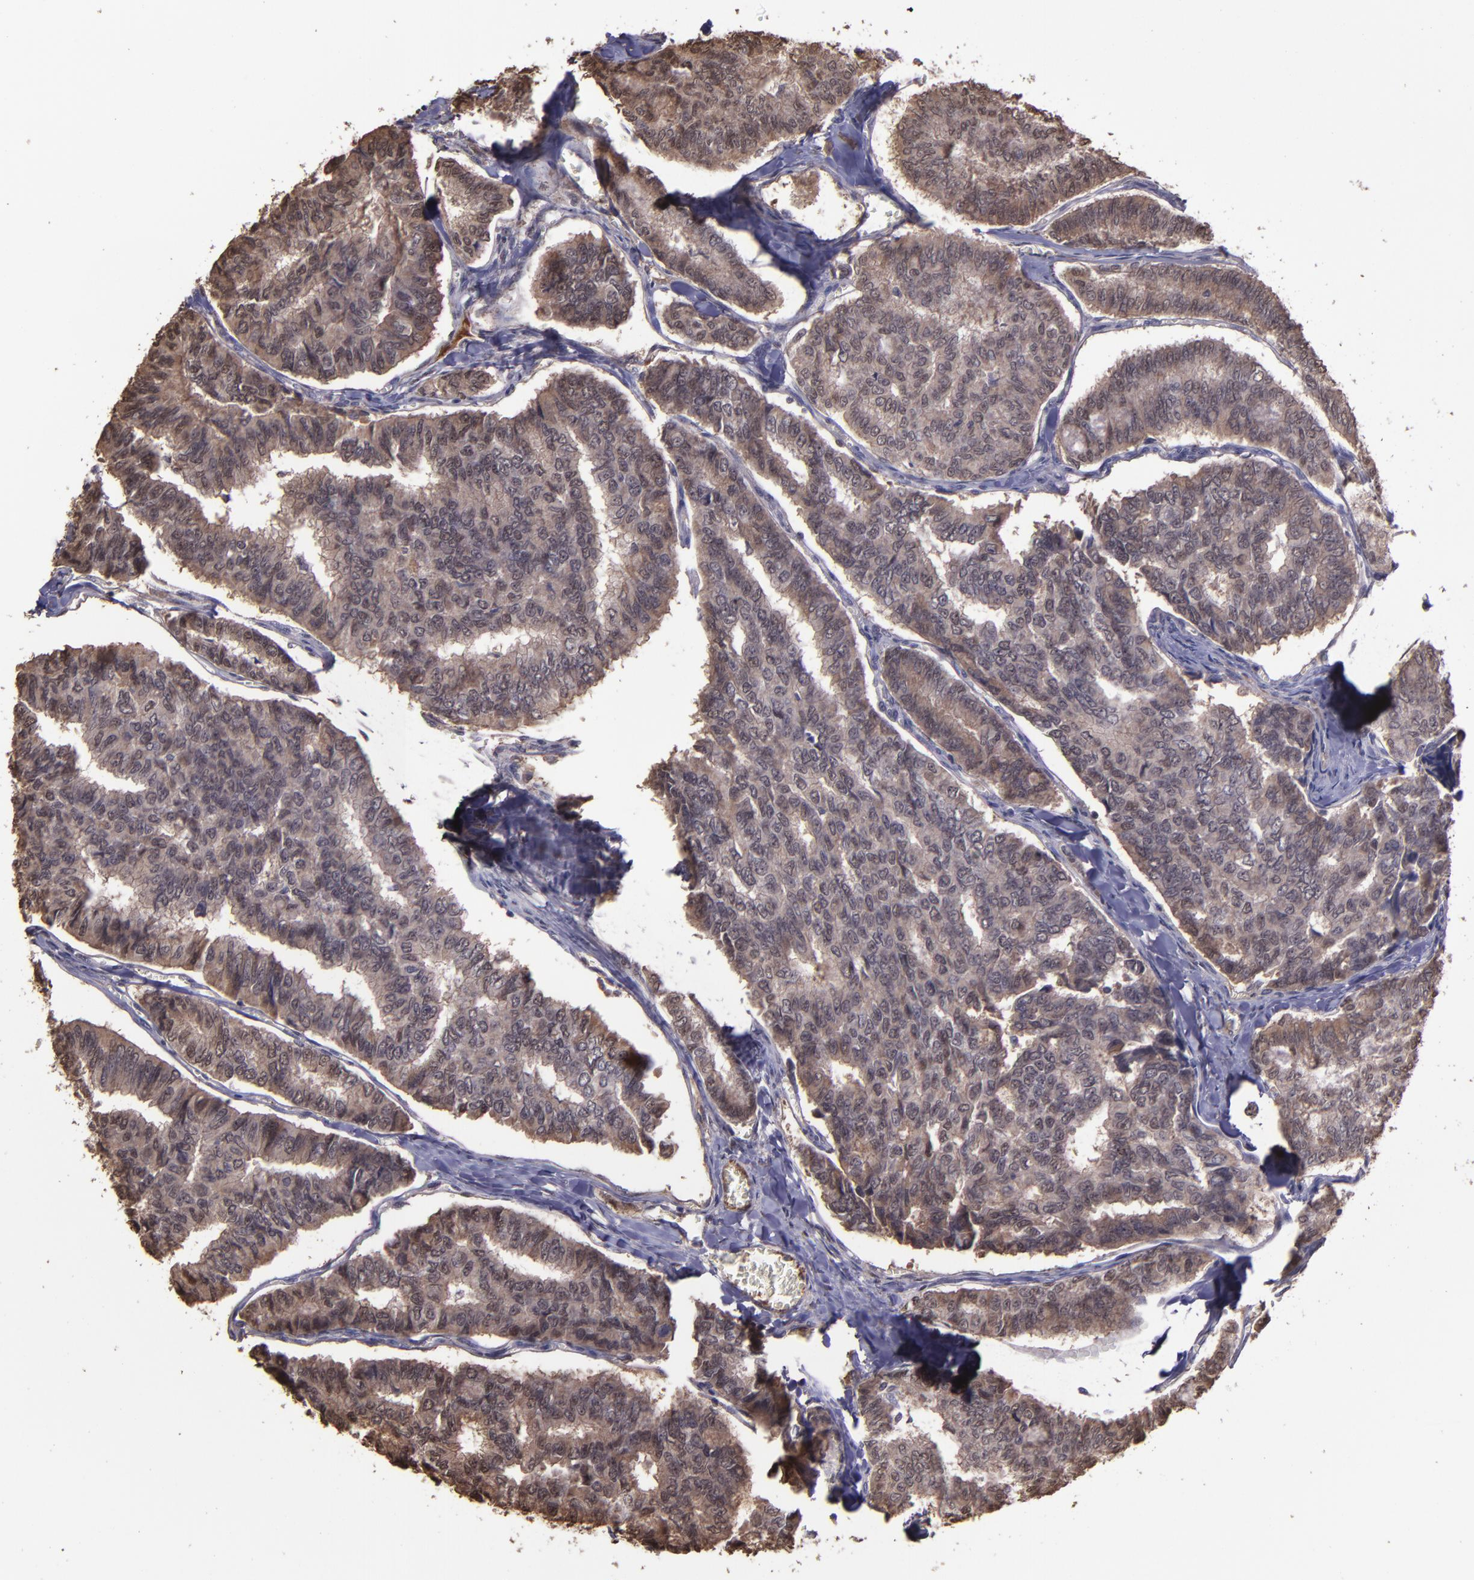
{"staining": {"intensity": "moderate", "quantity": ">75%", "location": "cytoplasmic/membranous"}, "tissue": "thyroid cancer", "cell_type": "Tumor cells", "image_type": "cancer", "snomed": [{"axis": "morphology", "description": "Papillary adenocarcinoma, NOS"}, {"axis": "topography", "description": "Thyroid gland"}], "caption": "Human papillary adenocarcinoma (thyroid) stained with a brown dye reveals moderate cytoplasmic/membranous positive expression in about >75% of tumor cells.", "gene": "SERPINF2", "patient": {"sex": "female", "age": 35}}